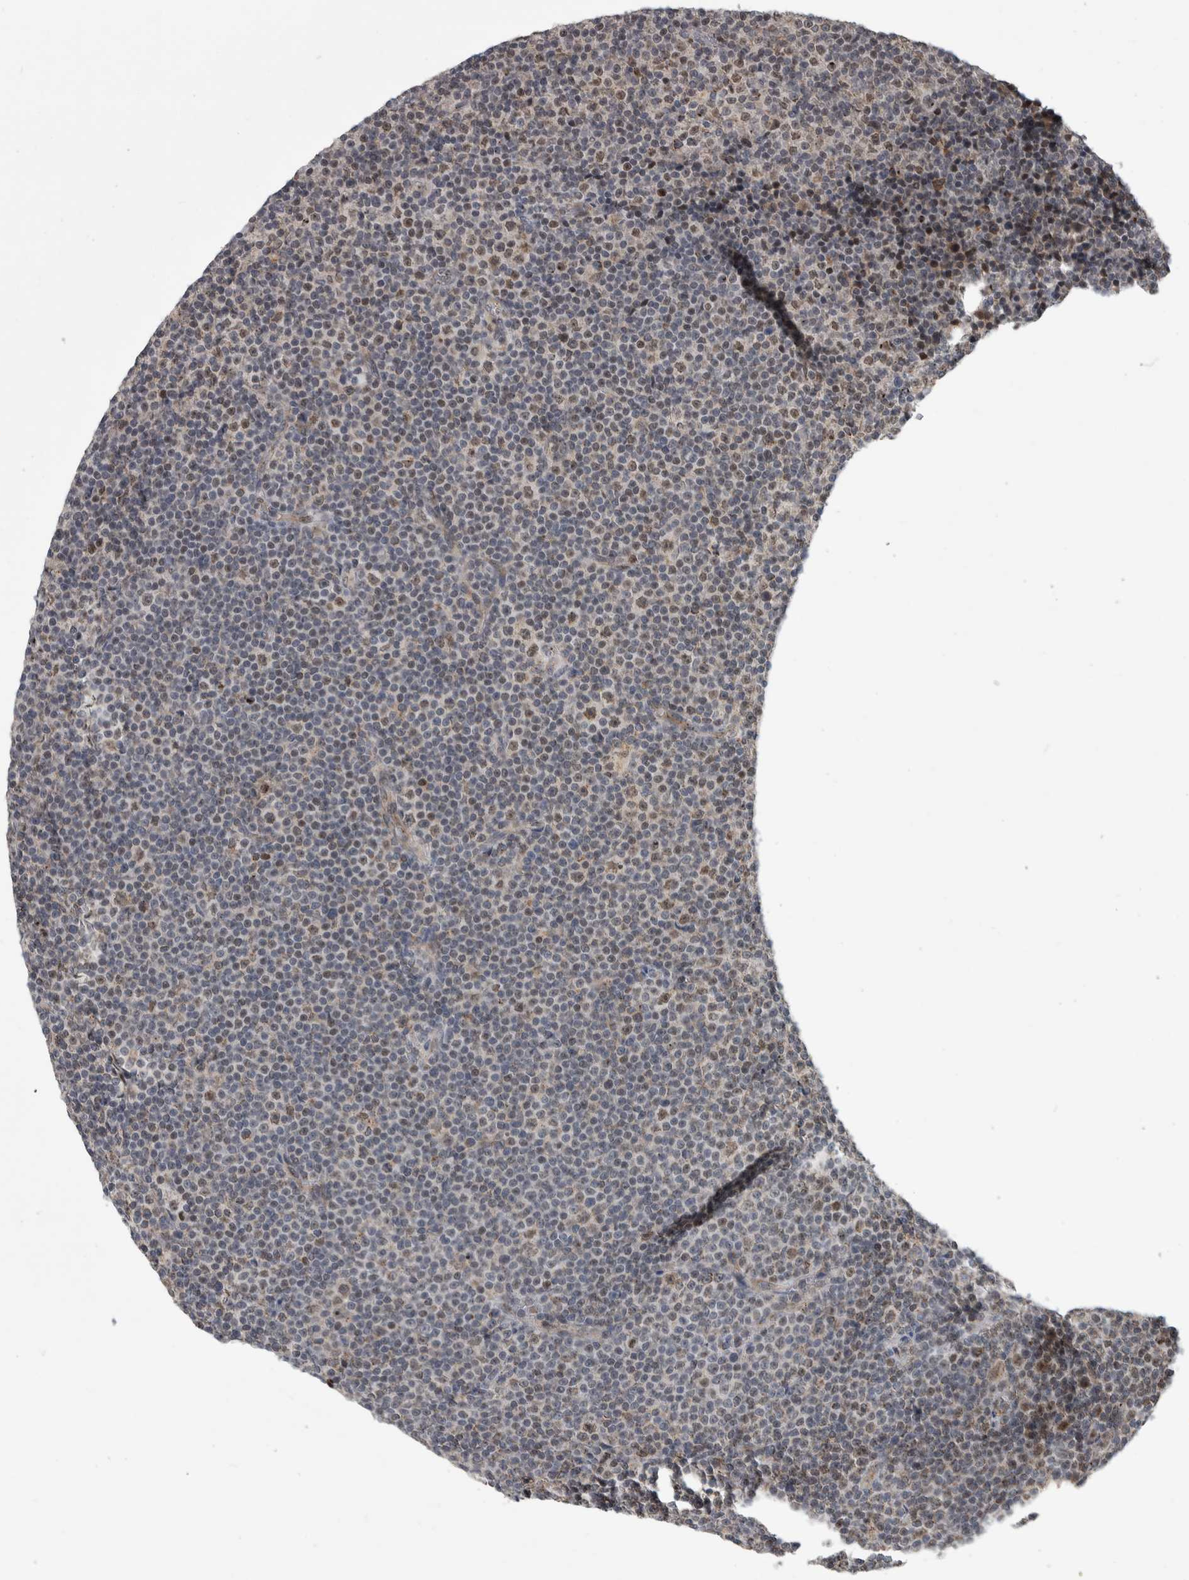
{"staining": {"intensity": "moderate", "quantity": ">75%", "location": "nuclear"}, "tissue": "lymphoma", "cell_type": "Tumor cells", "image_type": "cancer", "snomed": [{"axis": "morphology", "description": "Malignant lymphoma, non-Hodgkin's type, Low grade"}, {"axis": "topography", "description": "Lymph node"}], "caption": "Protein expression analysis of lymphoma reveals moderate nuclear expression in approximately >75% of tumor cells.", "gene": "MSL1", "patient": {"sex": "female", "age": 67}}